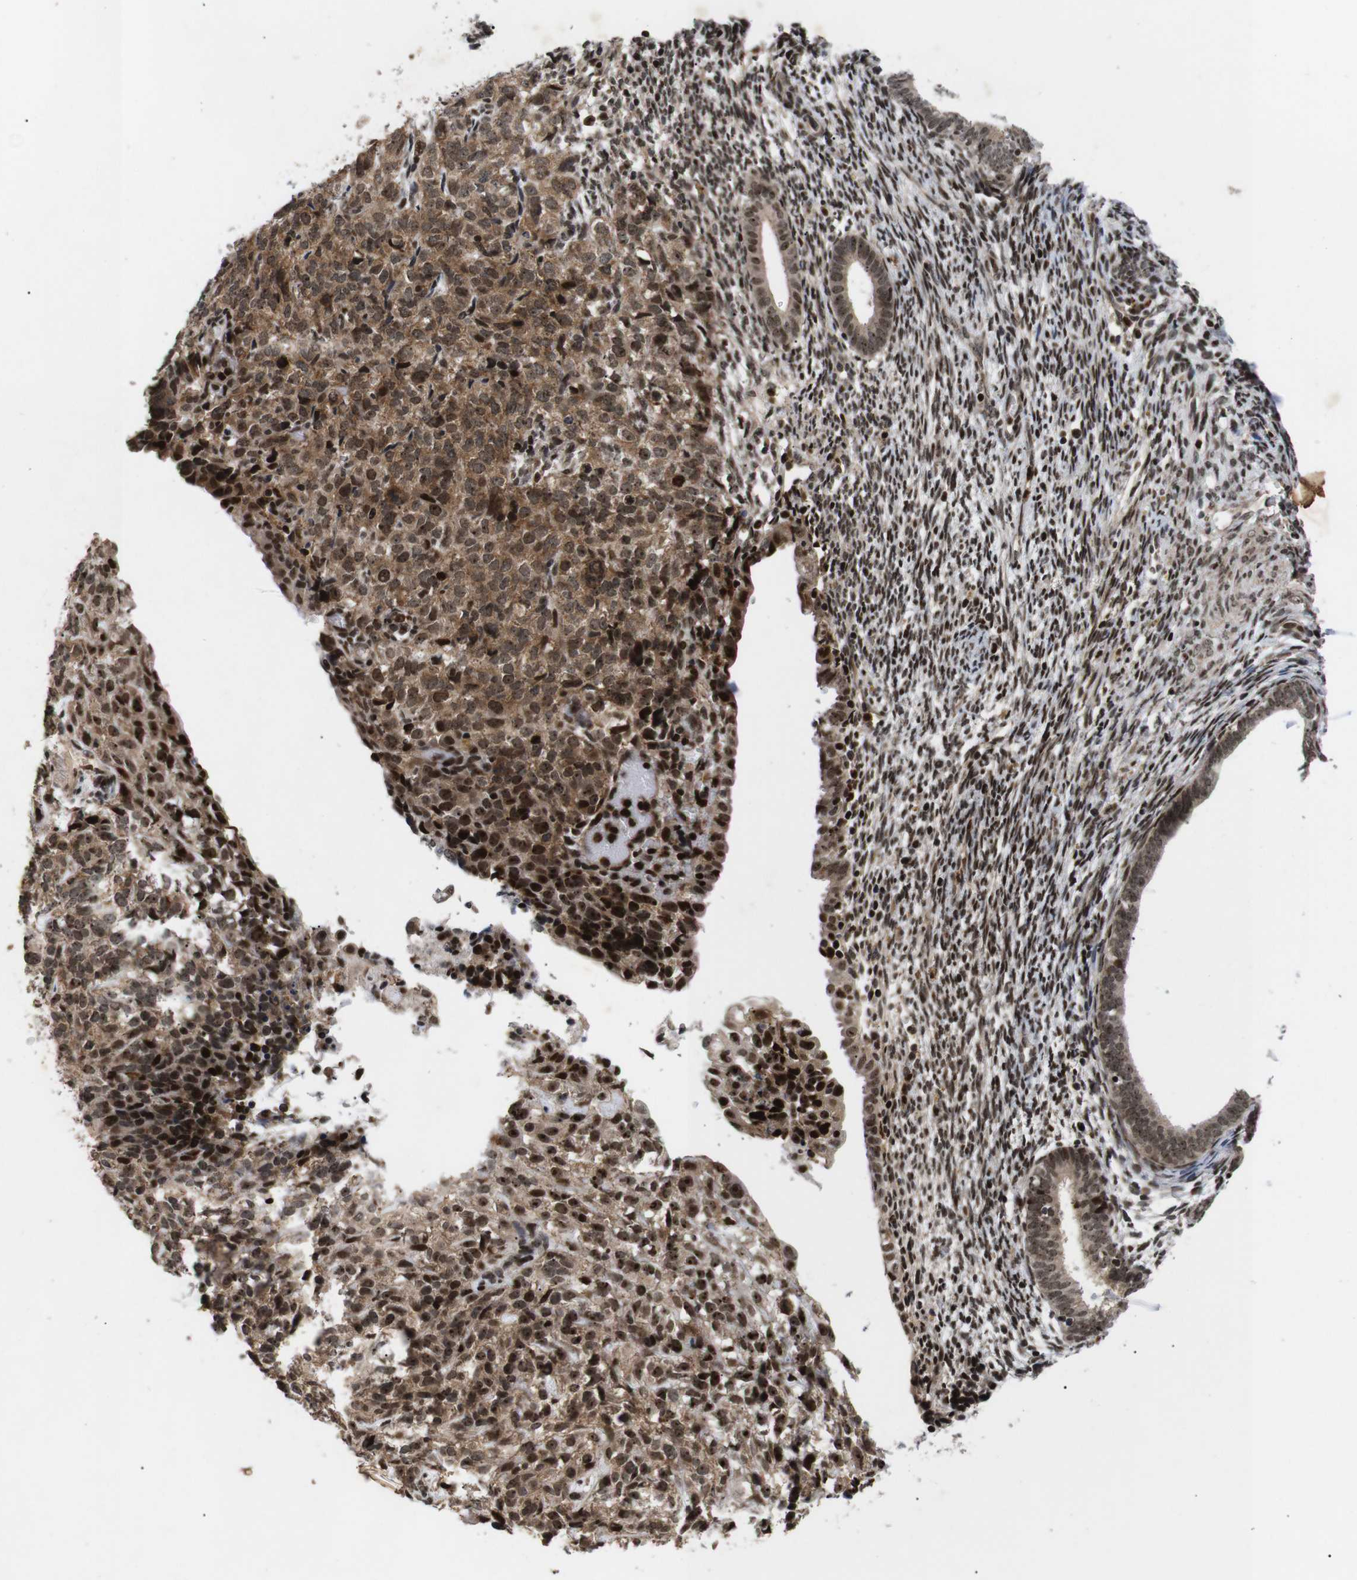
{"staining": {"intensity": "strong", "quantity": "25%-75%", "location": "nuclear"}, "tissue": "endometrium", "cell_type": "Cells in endometrial stroma", "image_type": "normal", "snomed": [{"axis": "morphology", "description": "Normal tissue, NOS"}, {"axis": "morphology", "description": "Adenocarcinoma, NOS"}, {"axis": "topography", "description": "Endometrium"}, {"axis": "topography", "description": "Ovary"}], "caption": "The photomicrograph reveals staining of unremarkable endometrium, revealing strong nuclear protein staining (brown color) within cells in endometrial stroma.", "gene": "KIF23", "patient": {"sex": "female", "age": 68}}